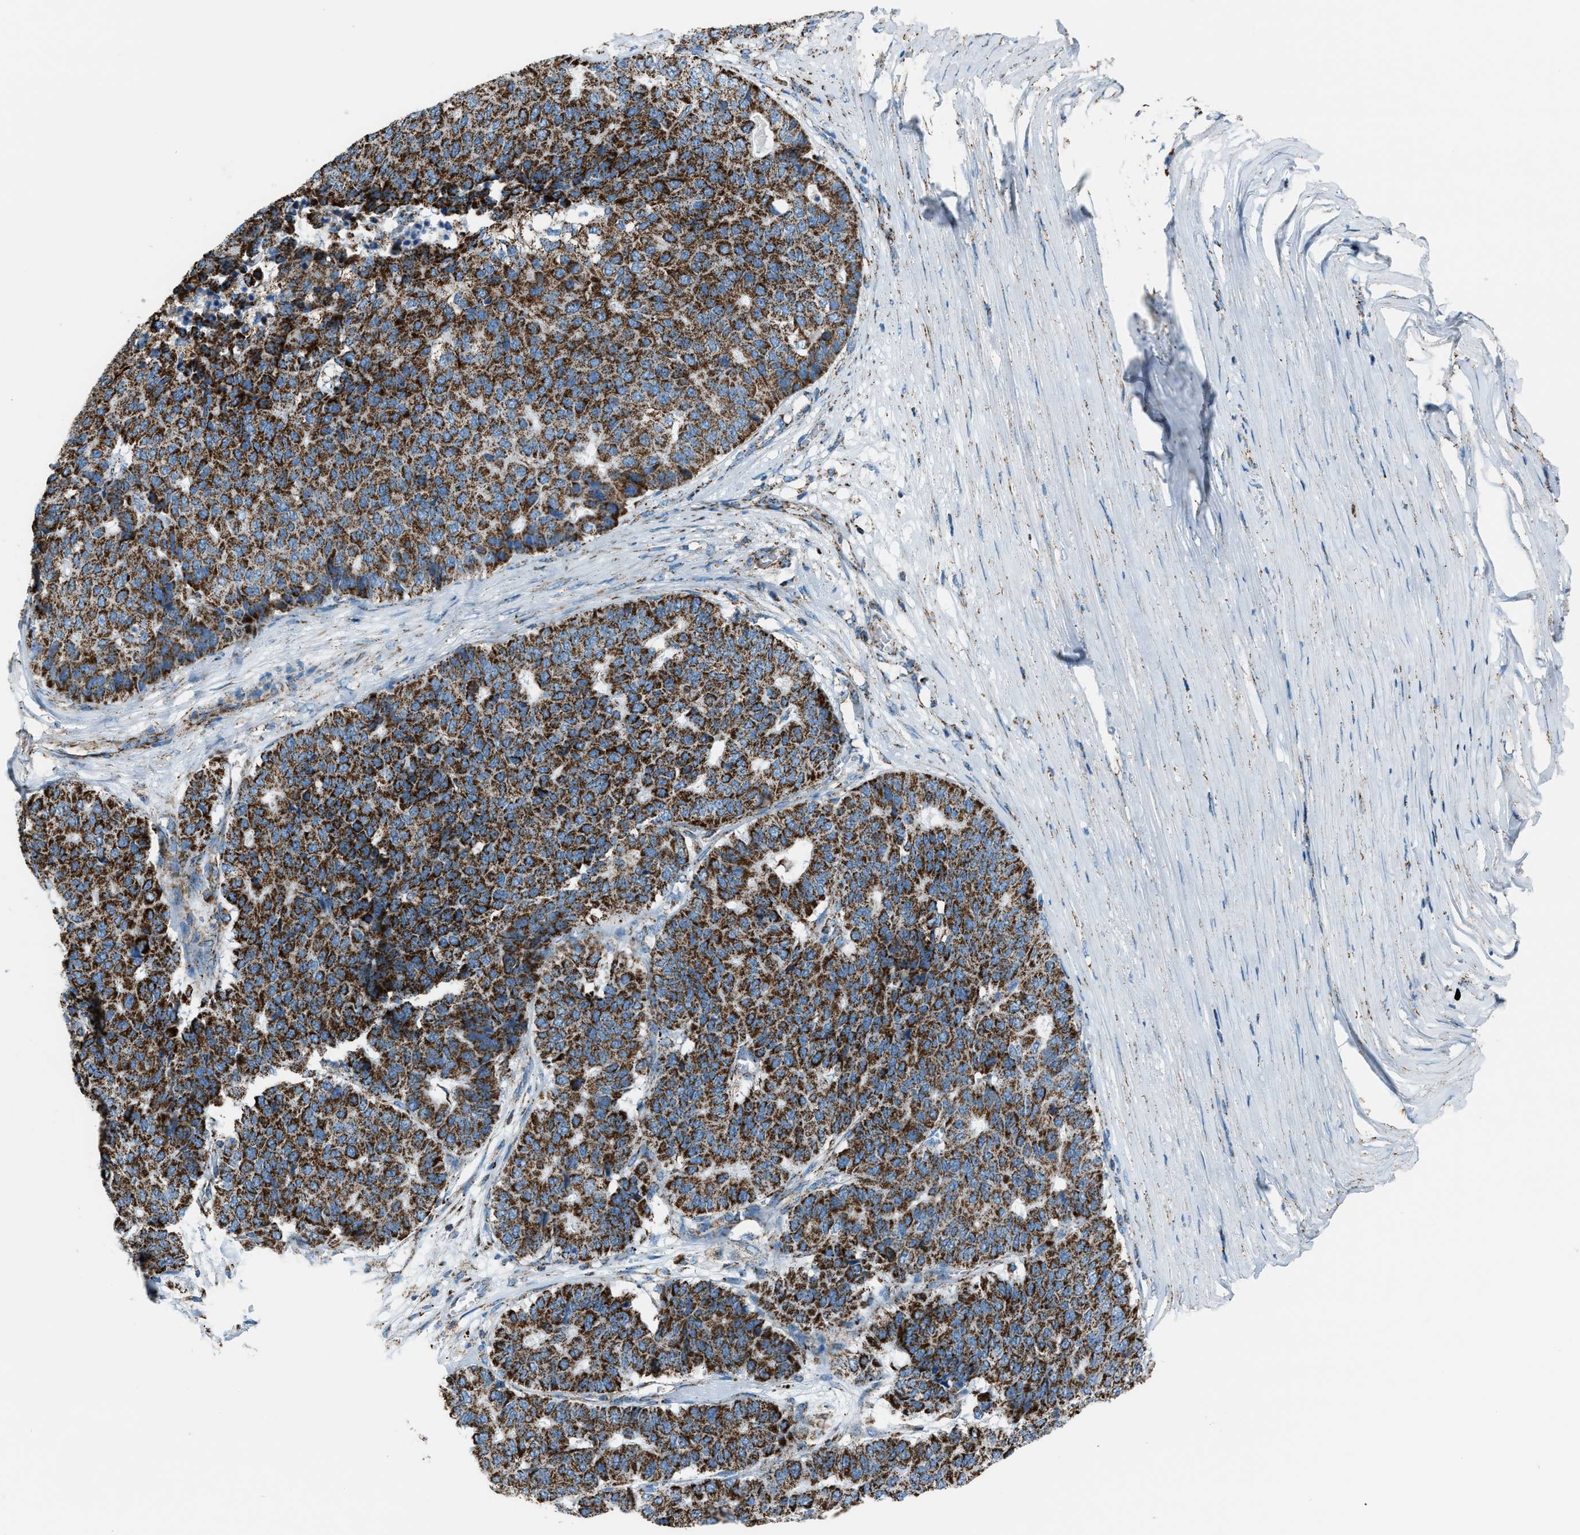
{"staining": {"intensity": "strong", "quantity": ">75%", "location": "cytoplasmic/membranous"}, "tissue": "pancreatic cancer", "cell_type": "Tumor cells", "image_type": "cancer", "snomed": [{"axis": "morphology", "description": "Adenocarcinoma, NOS"}, {"axis": "topography", "description": "Pancreas"}], "caption": "DAB (3,3'-diaminobenzidine) immunohistochemical staining of human pancreatic cancer (adenocarcinoma) reveals strong cytoplasmic/membranous protein expression in approximately >75% of tumor cells.", "gene": "MDH2", "patient": {"sex": "male", "age": 50}}